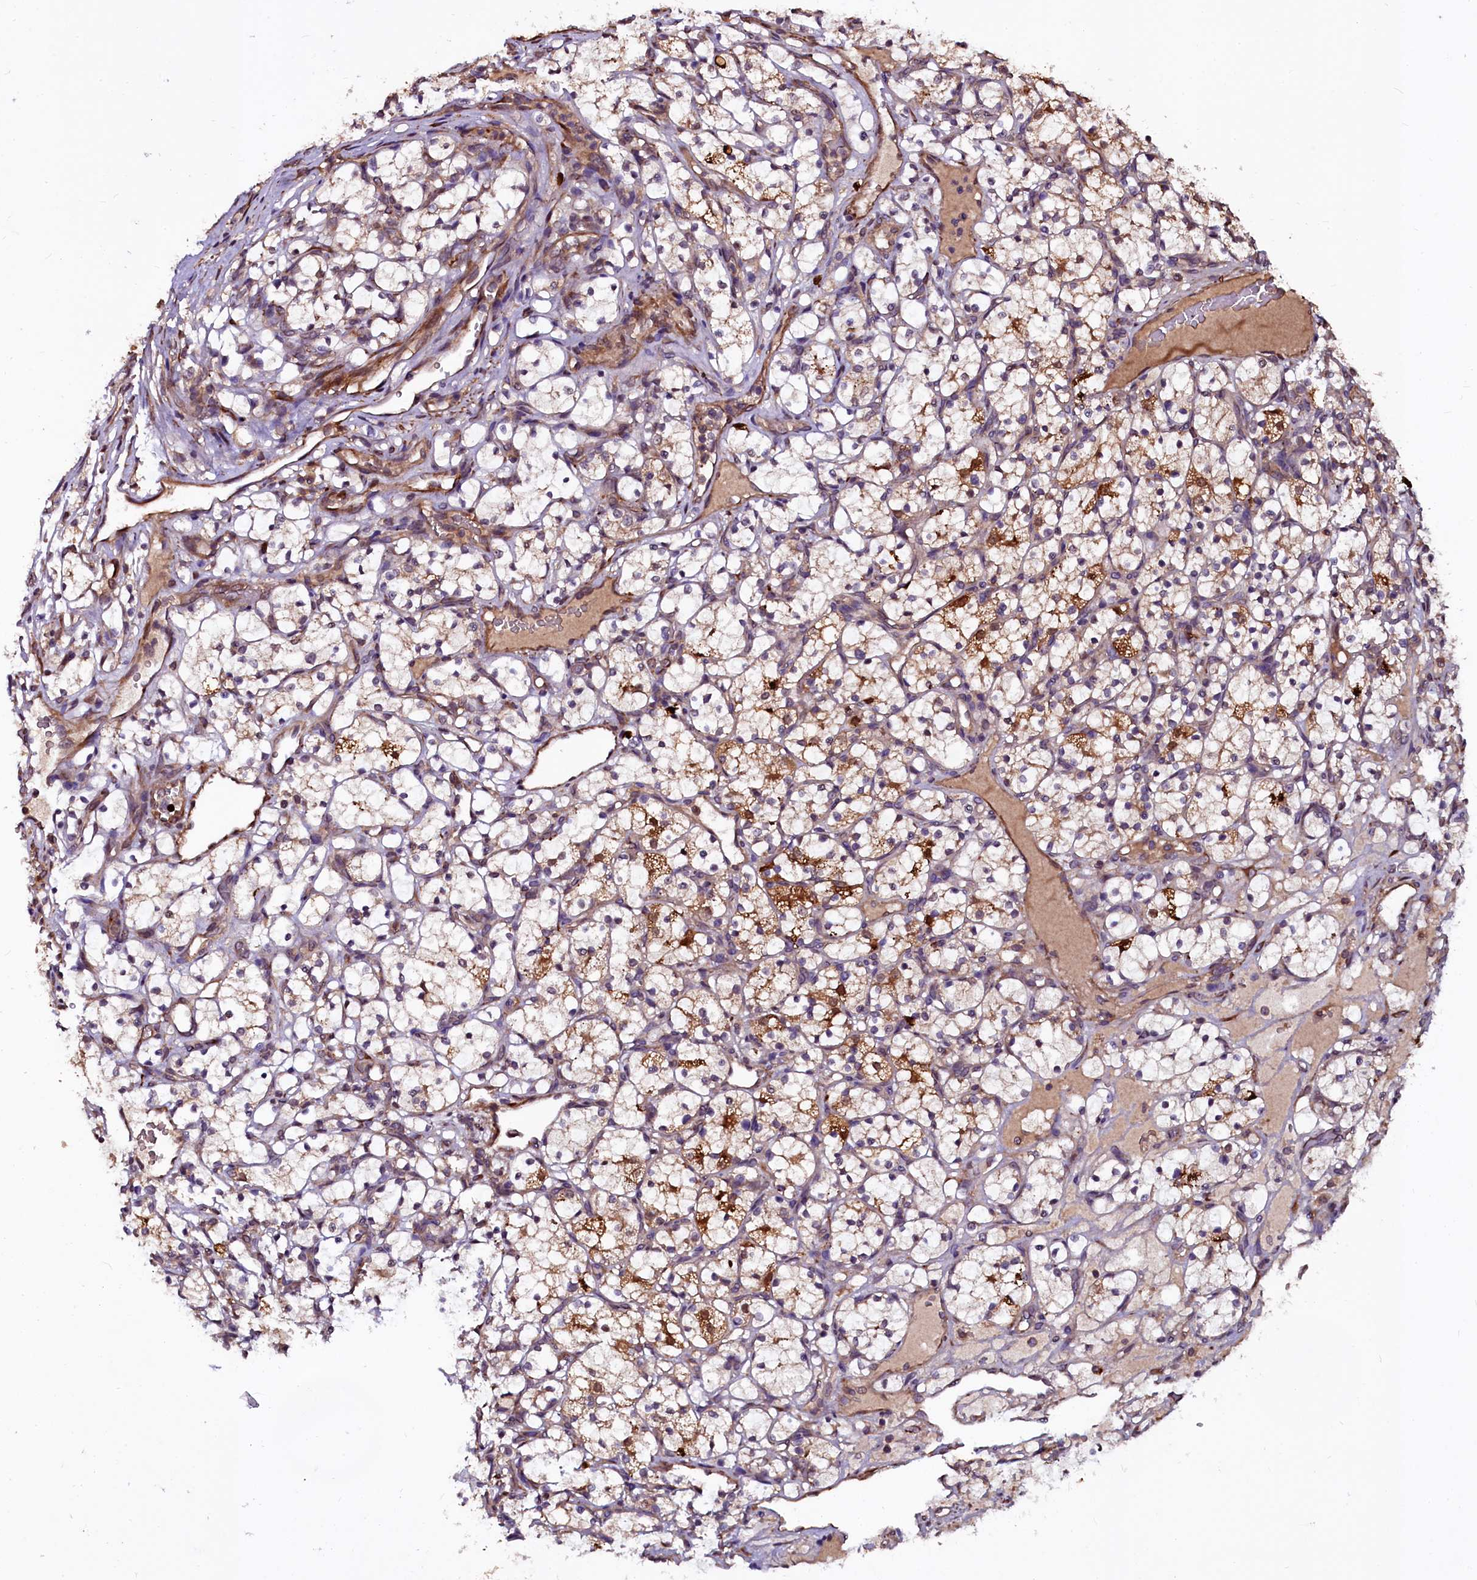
{"staining": {"intensity": "strong", "quantity": "<25%", "location": "cytoplasmic/membranous"}, "tissue": "renal cancer", "cell_type": "Tumor cells", "image_type": "cancer", "snomed": [{"axis": "morphology", "description": "Adenocarcinoma, NOS"}, {"axis": "topography", "description": "Kidney"}], "caption": "The immunohistochemical stain labels strong cytoplasmic/membranous positivity in tumor cells of renal adenocarcinoma tissue.", "gene": "N4BP1", "patient": {"sex": "female", "age": 69}}